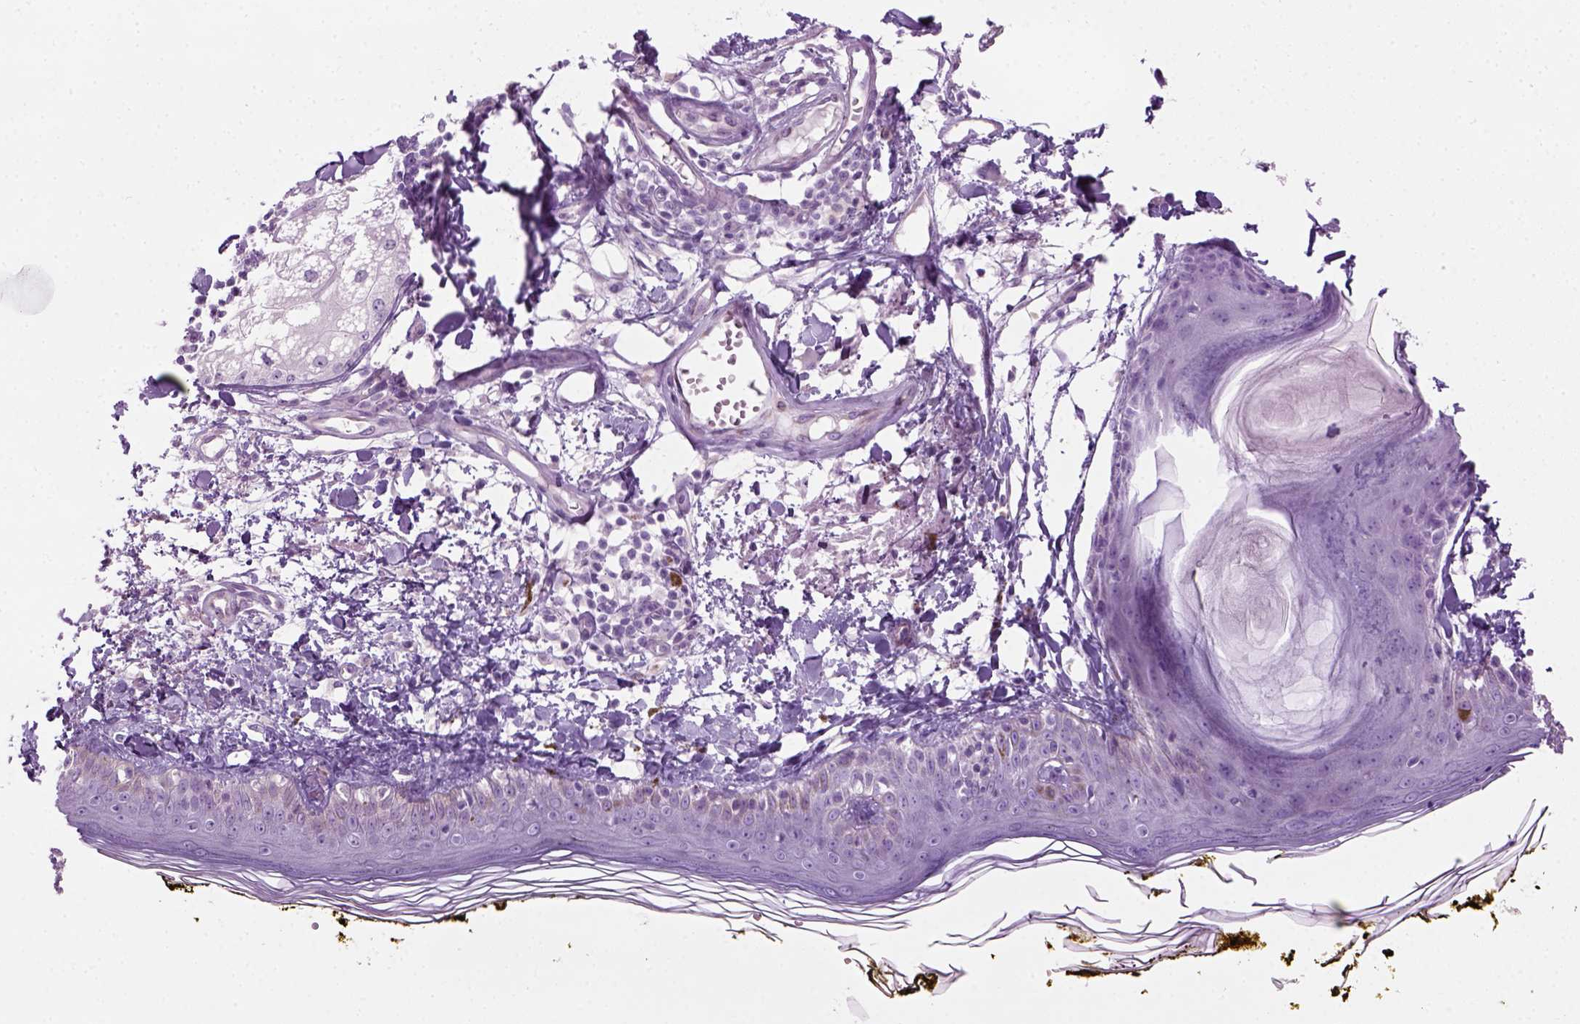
{"staining": {"intensity": "negative", "quantity": "none", "location": "none"}, "tissue": "skin", "cell_type": "Fibroblasts", "image_type": "normal", "snomed": [{"axis": "morphology", "description": "Normal tissue, NOS"}, {"axis": "topography", "description": "Skin"}], "caption": "DAB (3,3'-diaminobenzidine) immunohistochemical staining of benign skin exhibits no significant staining in fibroblasts.", "gene": "GABRB2", "patient": {"sex": "male", "age": 76}}